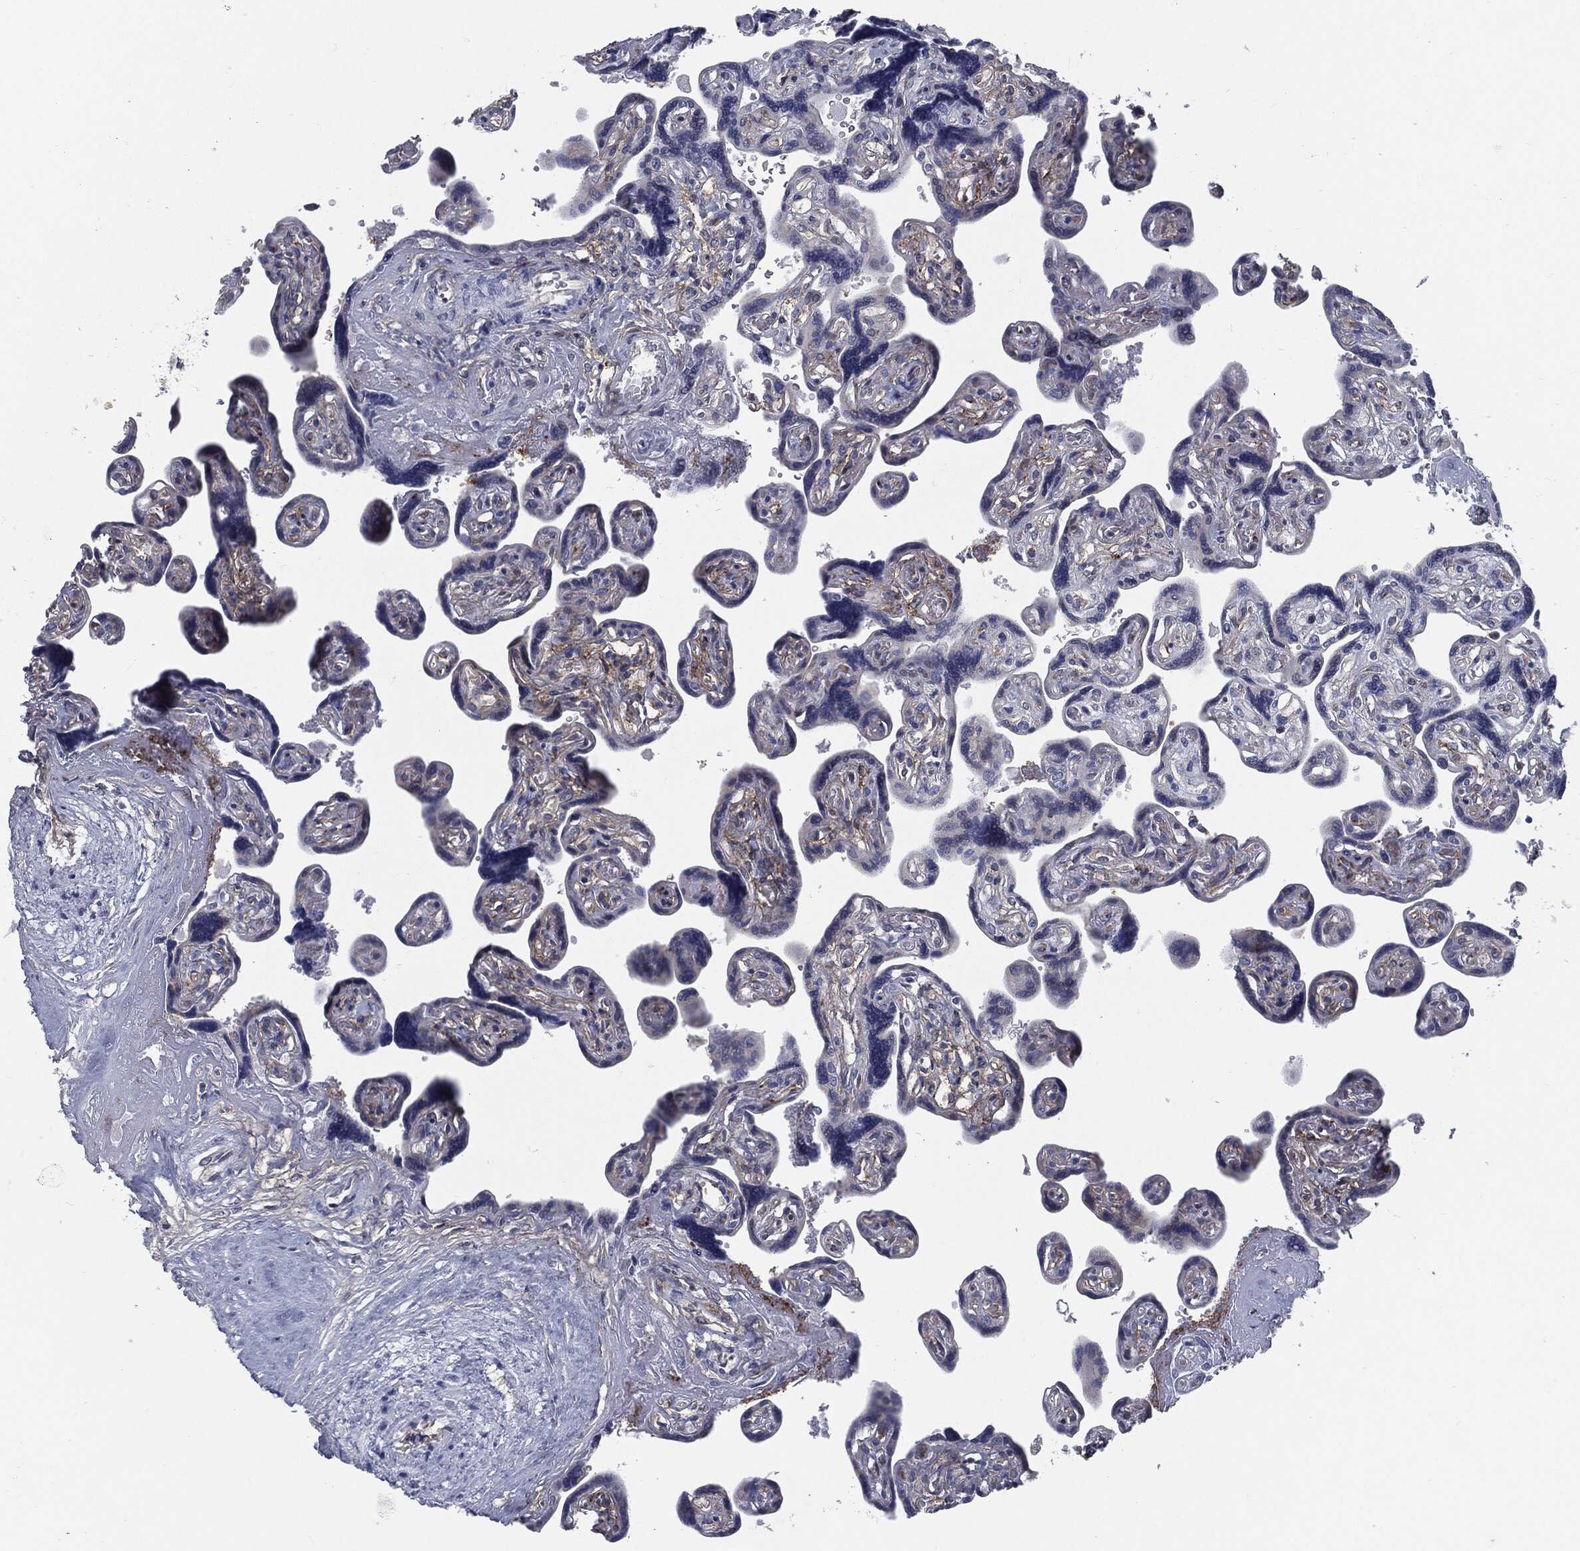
{"staining": {"intensity": "negative", "quantity": "none", "location": "none"}, "tissue": "placenta", "cell_type": "Decidual cells", "image_type": "normal", "snomed": [{"axis": "morphology", "description": "Normal tissue, NOS"}, {"axis": "topography", "description": "Placenta"}], "caption": "High power microscopy image of an immunohistochemistry micrograph of benign placenta, revealing no significant expression in decidual cells.", "gene": "PROM1", "patient": {"sex": "female", "age": 32}}